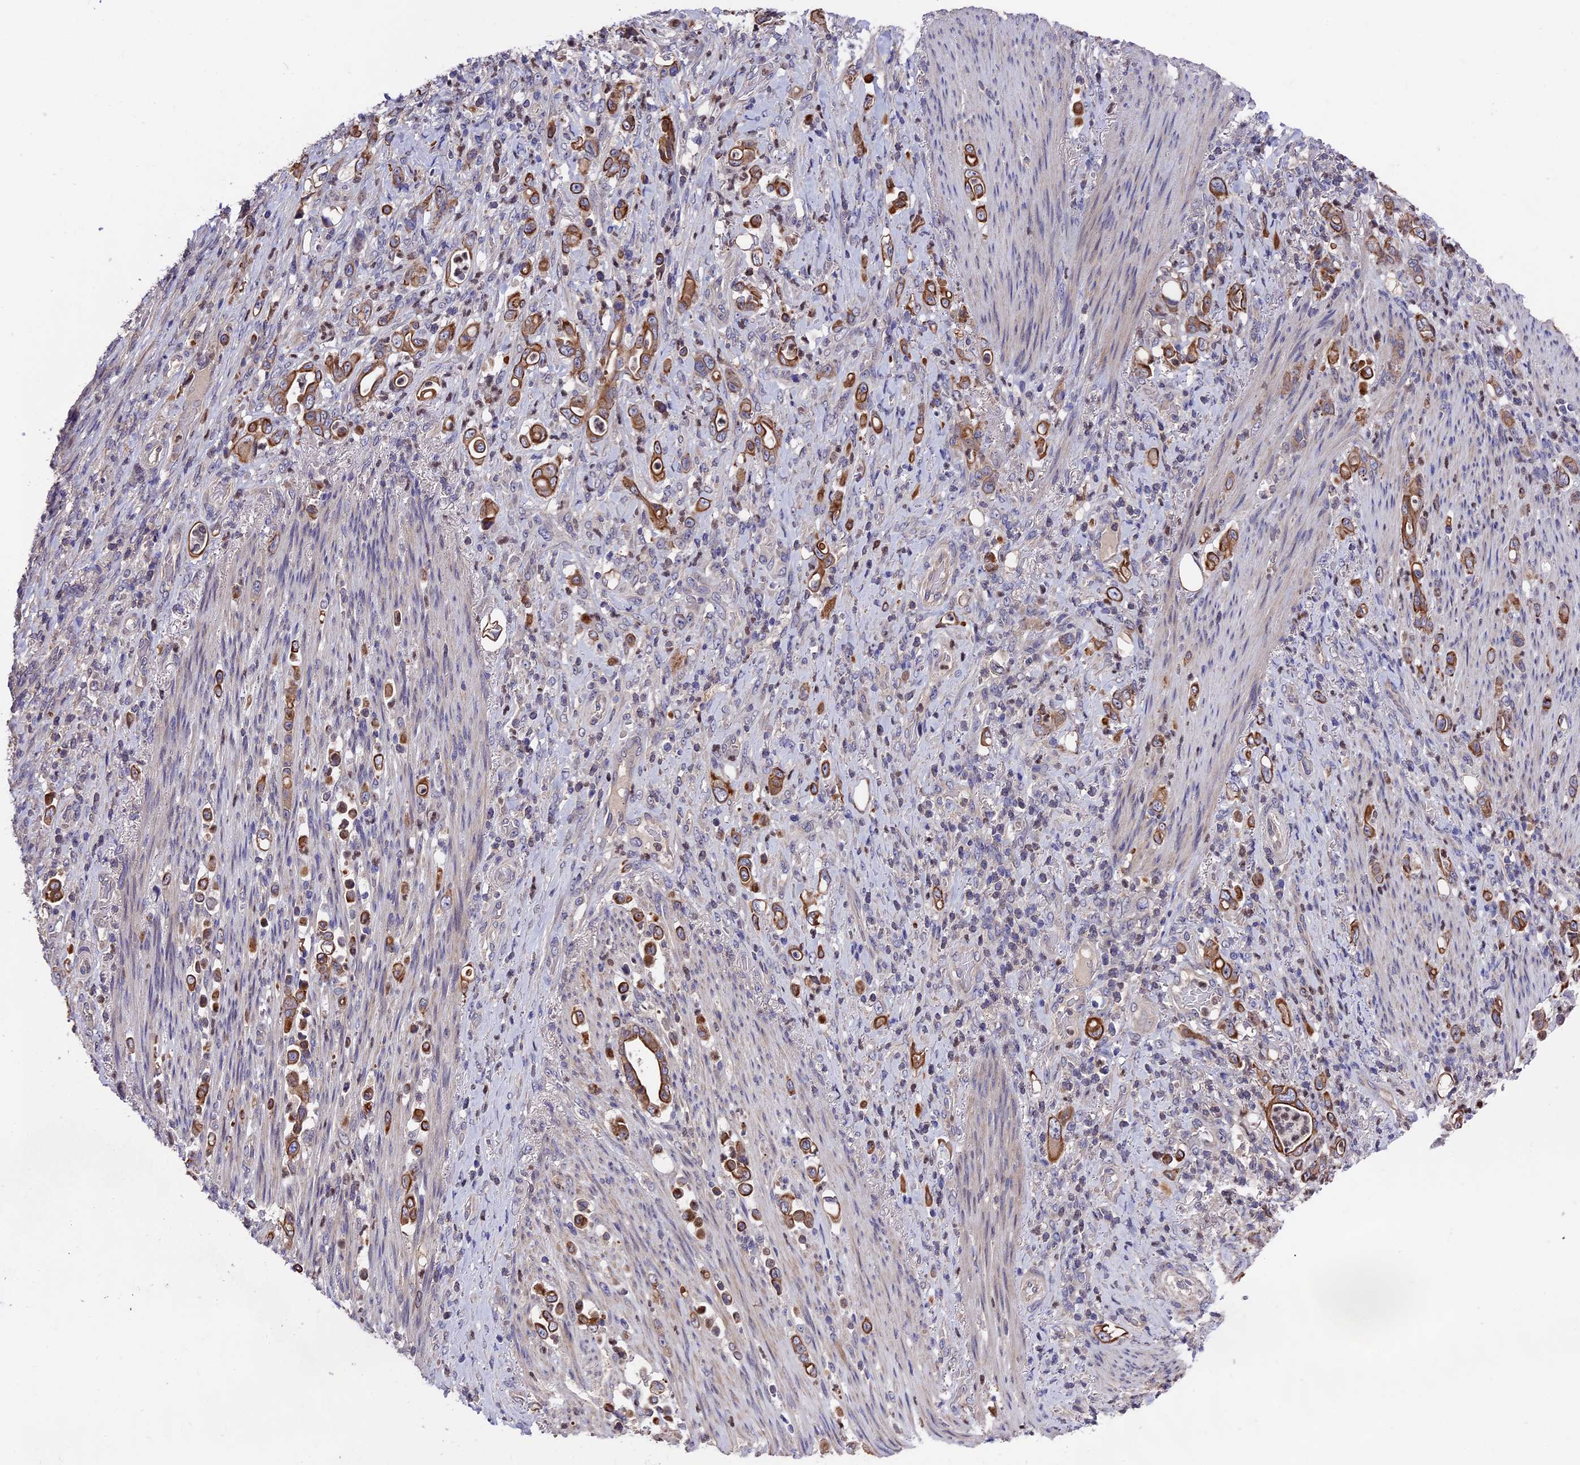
{"staining": {"intensity": "moderate", "quantity": ">75%", "location": "cytoplasmic/membranous"}, "tissue": "stomach cancer", "cell_type": "Tumor cells", "image_type": "cancer", "snomed": [{"axis": "morphology", "description": "Normal tissue, NOS"}, {"axis": "morphology", "description": "Adenocarcinoma, NOS"}, {"axis": "topography", "description": "Stomach"}], "caption": "Immunohistochemical staining of stomach cancer demonstrates medium levels of moderate cytoplasmic/membranous protein expression in about >75% of tumor cells.", "gene": "ZCCHC2", "patient": {"sex": "female", "age": 79}}